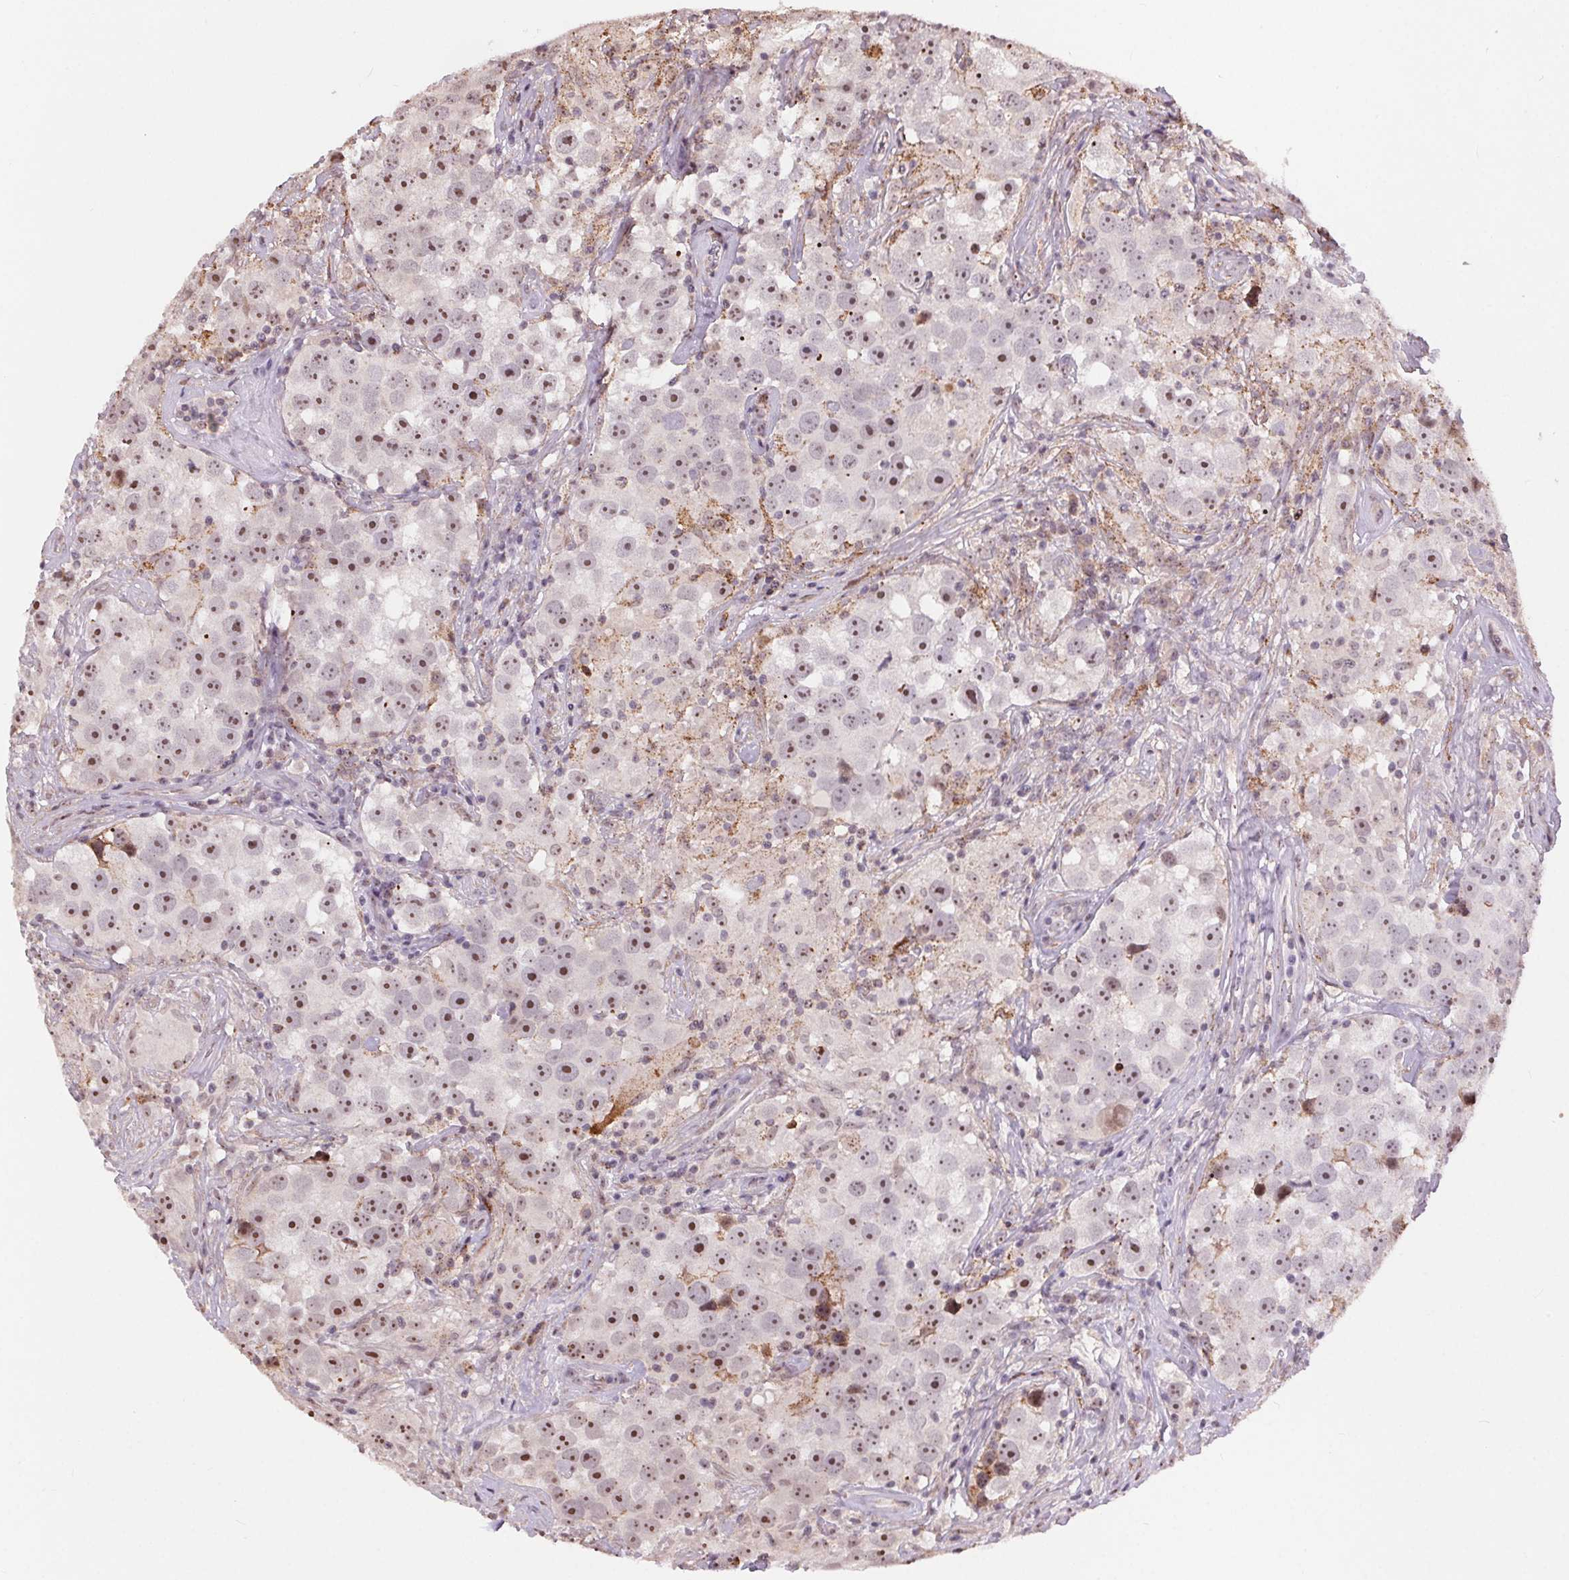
{"staining": {"intensity": "moderate", "quantity": "25%-75%", "location": "cytoplasmic/membranous,nuclear"}, "tissue": "testis cancer", "cell_type": "Tumor cells", "image_type": "cancer", "snomed": [{"axis": "morphology", "description": "Seminoma, NOS"}, {"axis": "topography", "description": "Testis"}], "caption": "Human testis cancer stained with a protein marker demonstrates moderate staining in tumor cells.", "gene": "CHMP4B", "patient": {"sex": "male", "age": 49}}